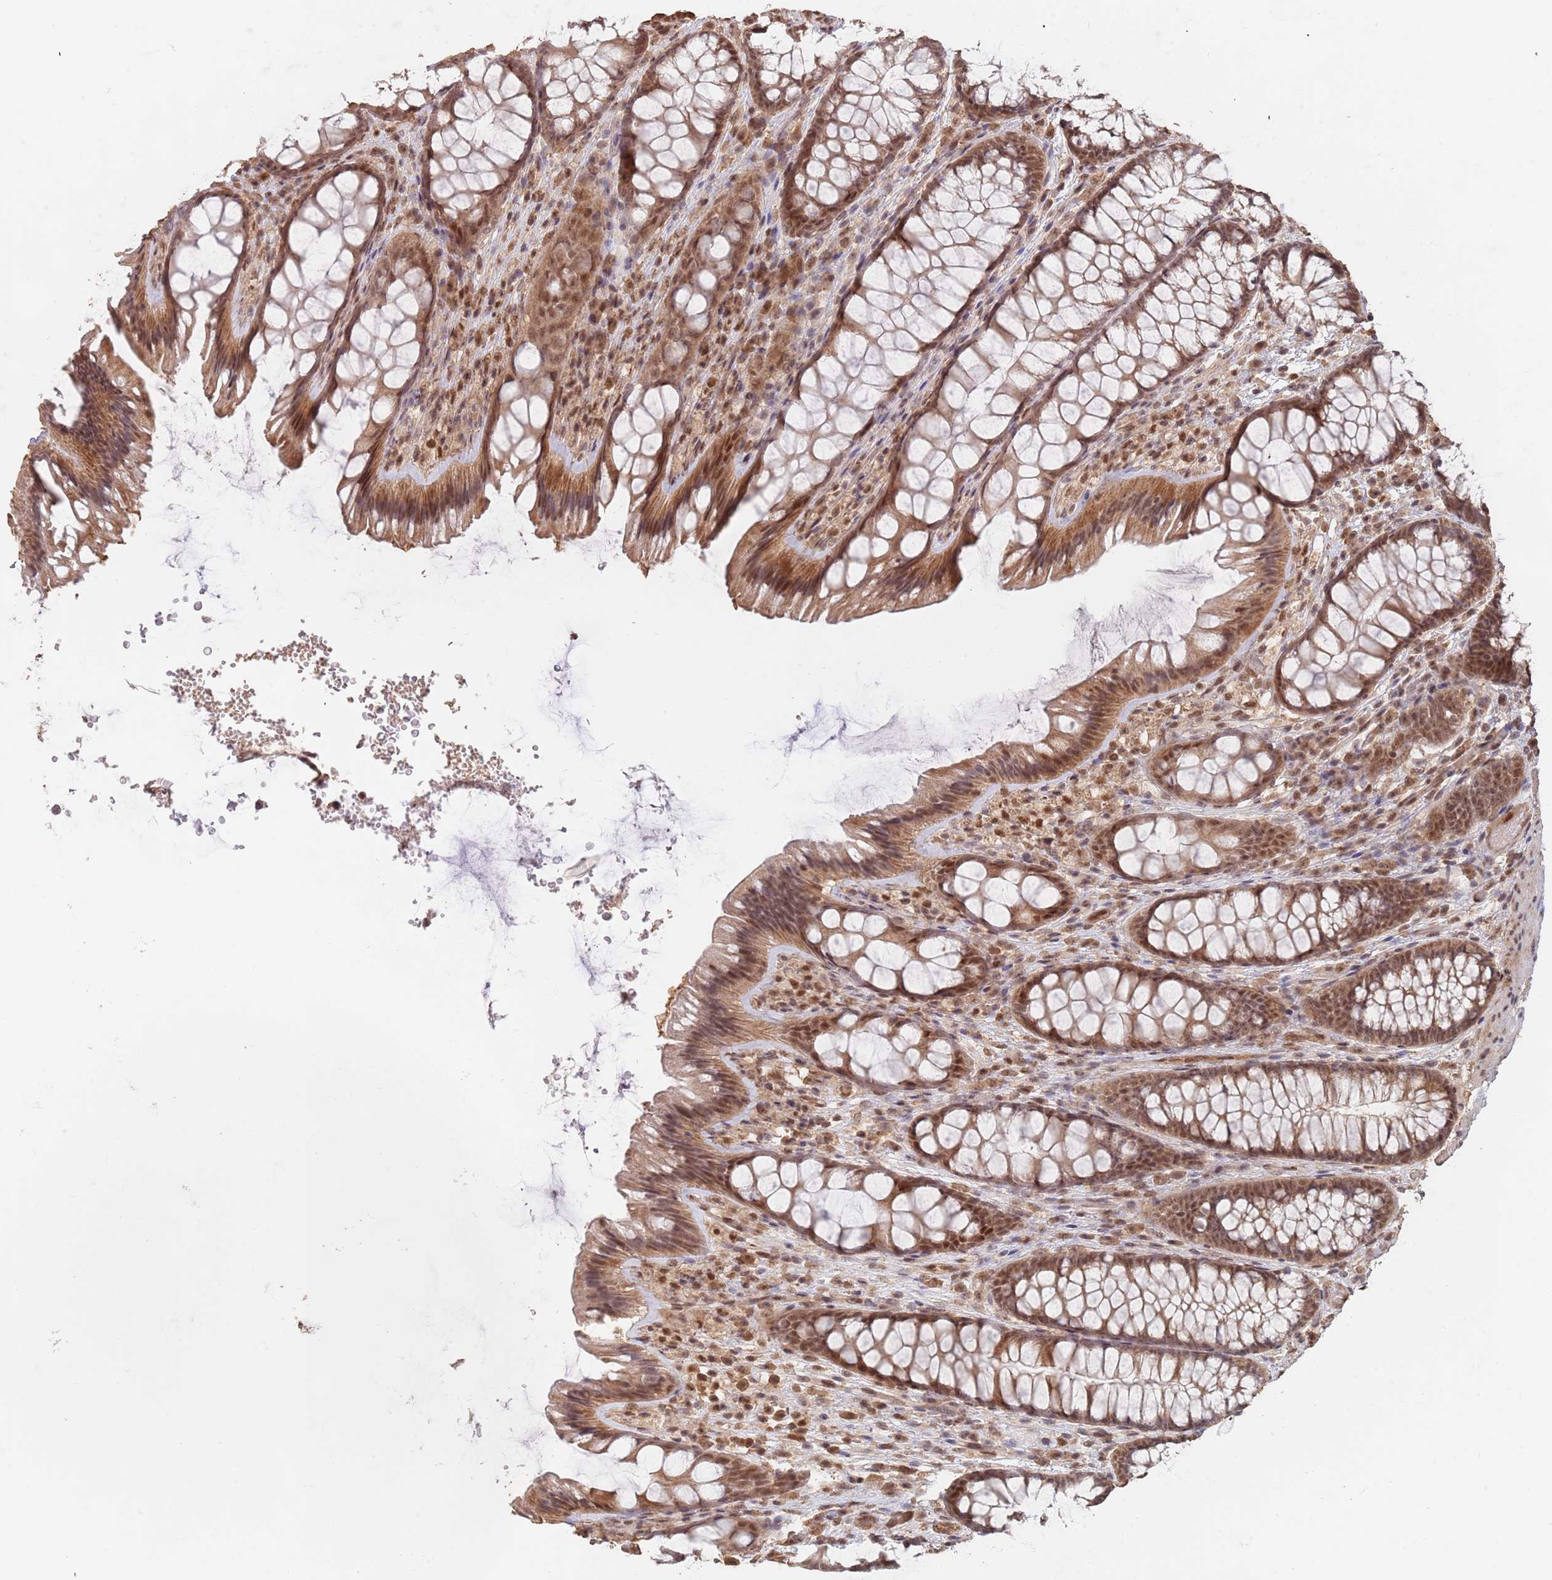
{"staining": {"intensity": "moderate", "quantity": ">75%", "location": "cytoplasmic/membranous,nuclear"}, "tissue": "colon", "cell_type": "Endothelial cells", "image_type": "normal", "snomed": [{"axis": "morphology", "description": "Normal tissue, NOS"}, {"axis": "topography", "description": "Colon"}], "caption": "Immunohistochemical staining of unremarkable colon demonstrates >75% levels of moderate cytoplasmic/membranous,nuclear protein positivity in approximately >75% of endothelial cells.", "gene": "RFXANK", "patient": {"sex": "male", "age": 46}}